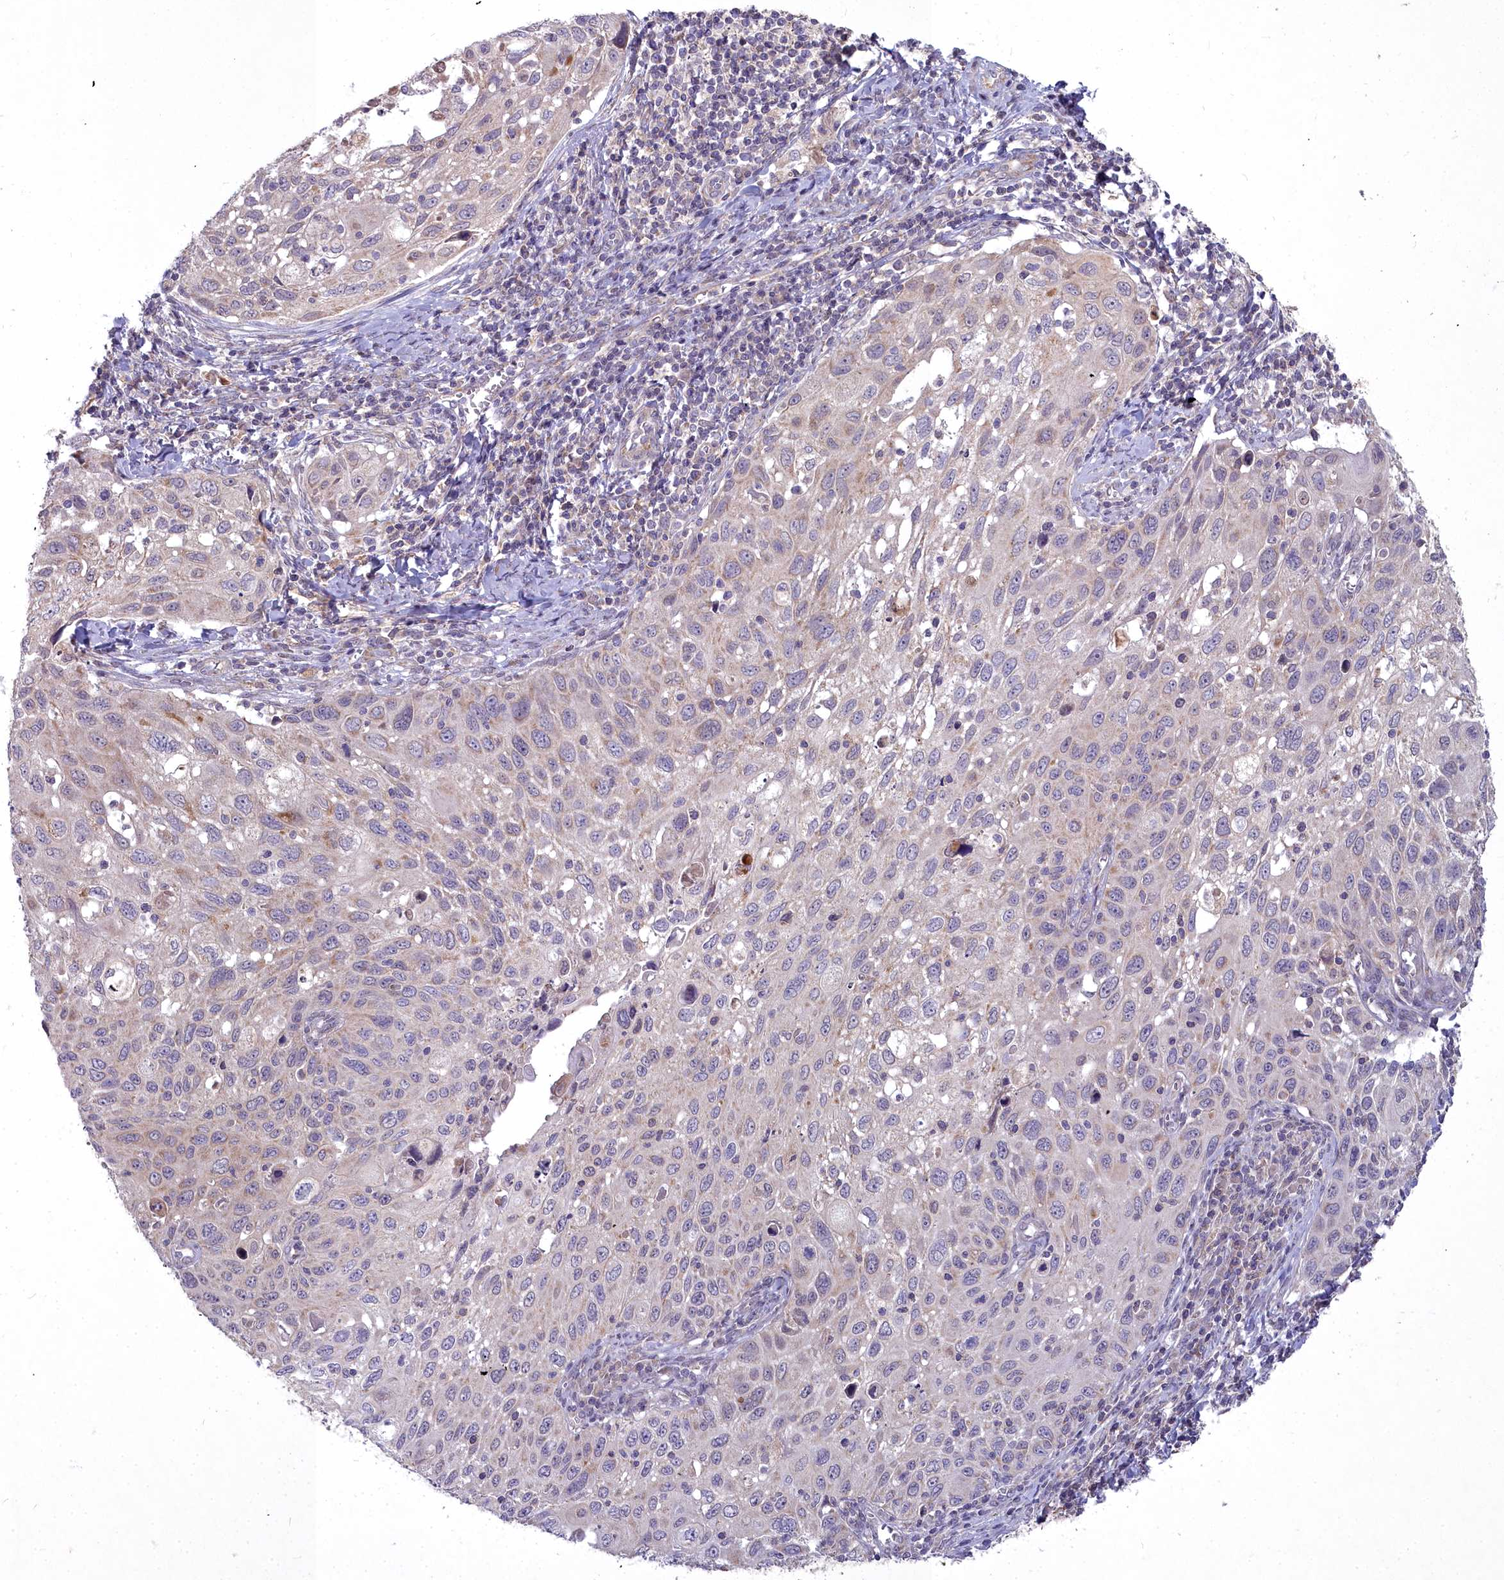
{"staining": {"intensity": "weak", "quantity": "<25%", "location": "cytoplasmic/membranous"}, "tissue": "cervical cancer", "cell_type": "Tumor cells", "image_type": "cancer", "snomed": [{"axis": "morphology", "description": "Squamous cell carcinoma, NOS"}, {"axis": "topography", "description": "Cervix"}], "caption": "High magnification brightfield microscopy of cervical squamous cell carcinoma stained with DAB (brown) and counterstained with hematoxylin (blue): tumor cells show no significant positivity. The staining was performed using DAB to visualize the protein expression in brown, while the nuclei were stained in blue with hematoxylin (Magnification: 20x).", "gene": "MICU2", "patient": {"sex": "female", "age": 70}}